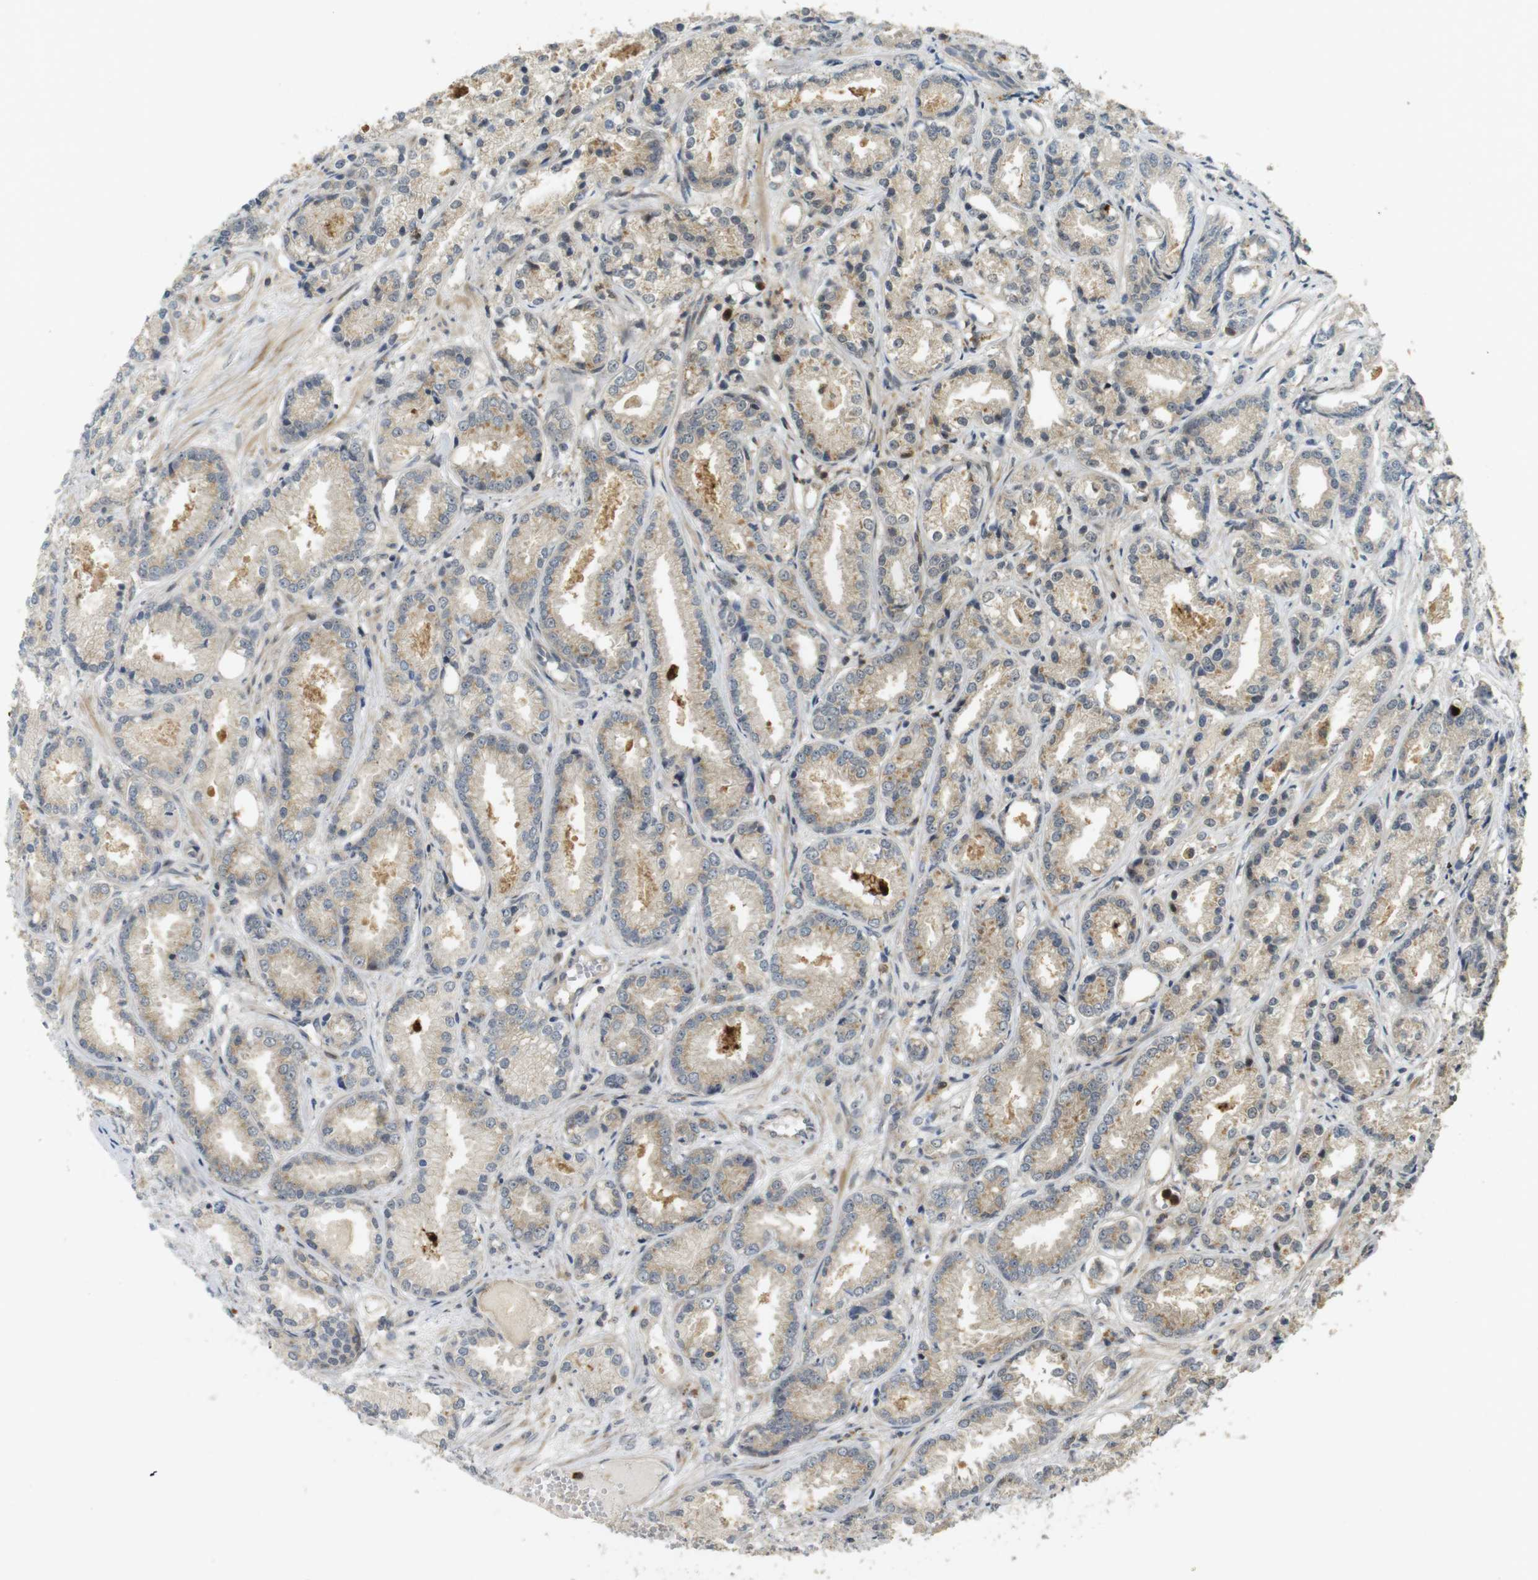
{"staining": {"intensity": "weak", "quantity": "25%-75%", "location": "cytoplasmic/membranous"}, "tissue": "prostate cancer", "cell_type": "Tumor cells", "image_type": "cancer", "snomed": [{"axis": "morphology", "description": "Adenocarcinoma, Low grade"}, {"axis": "topography", "description": "Prostate"}], "caption": "Immunohistochemistry (DAB (3,3'-diaminobenzidine)) staining of prostate cancer demonstrates weak cytoplasmic/membranous protein expression in about 25%-75% of tumor cells.", "gene": "TMX3", "patient": {"sex": "male", "age": 72}}